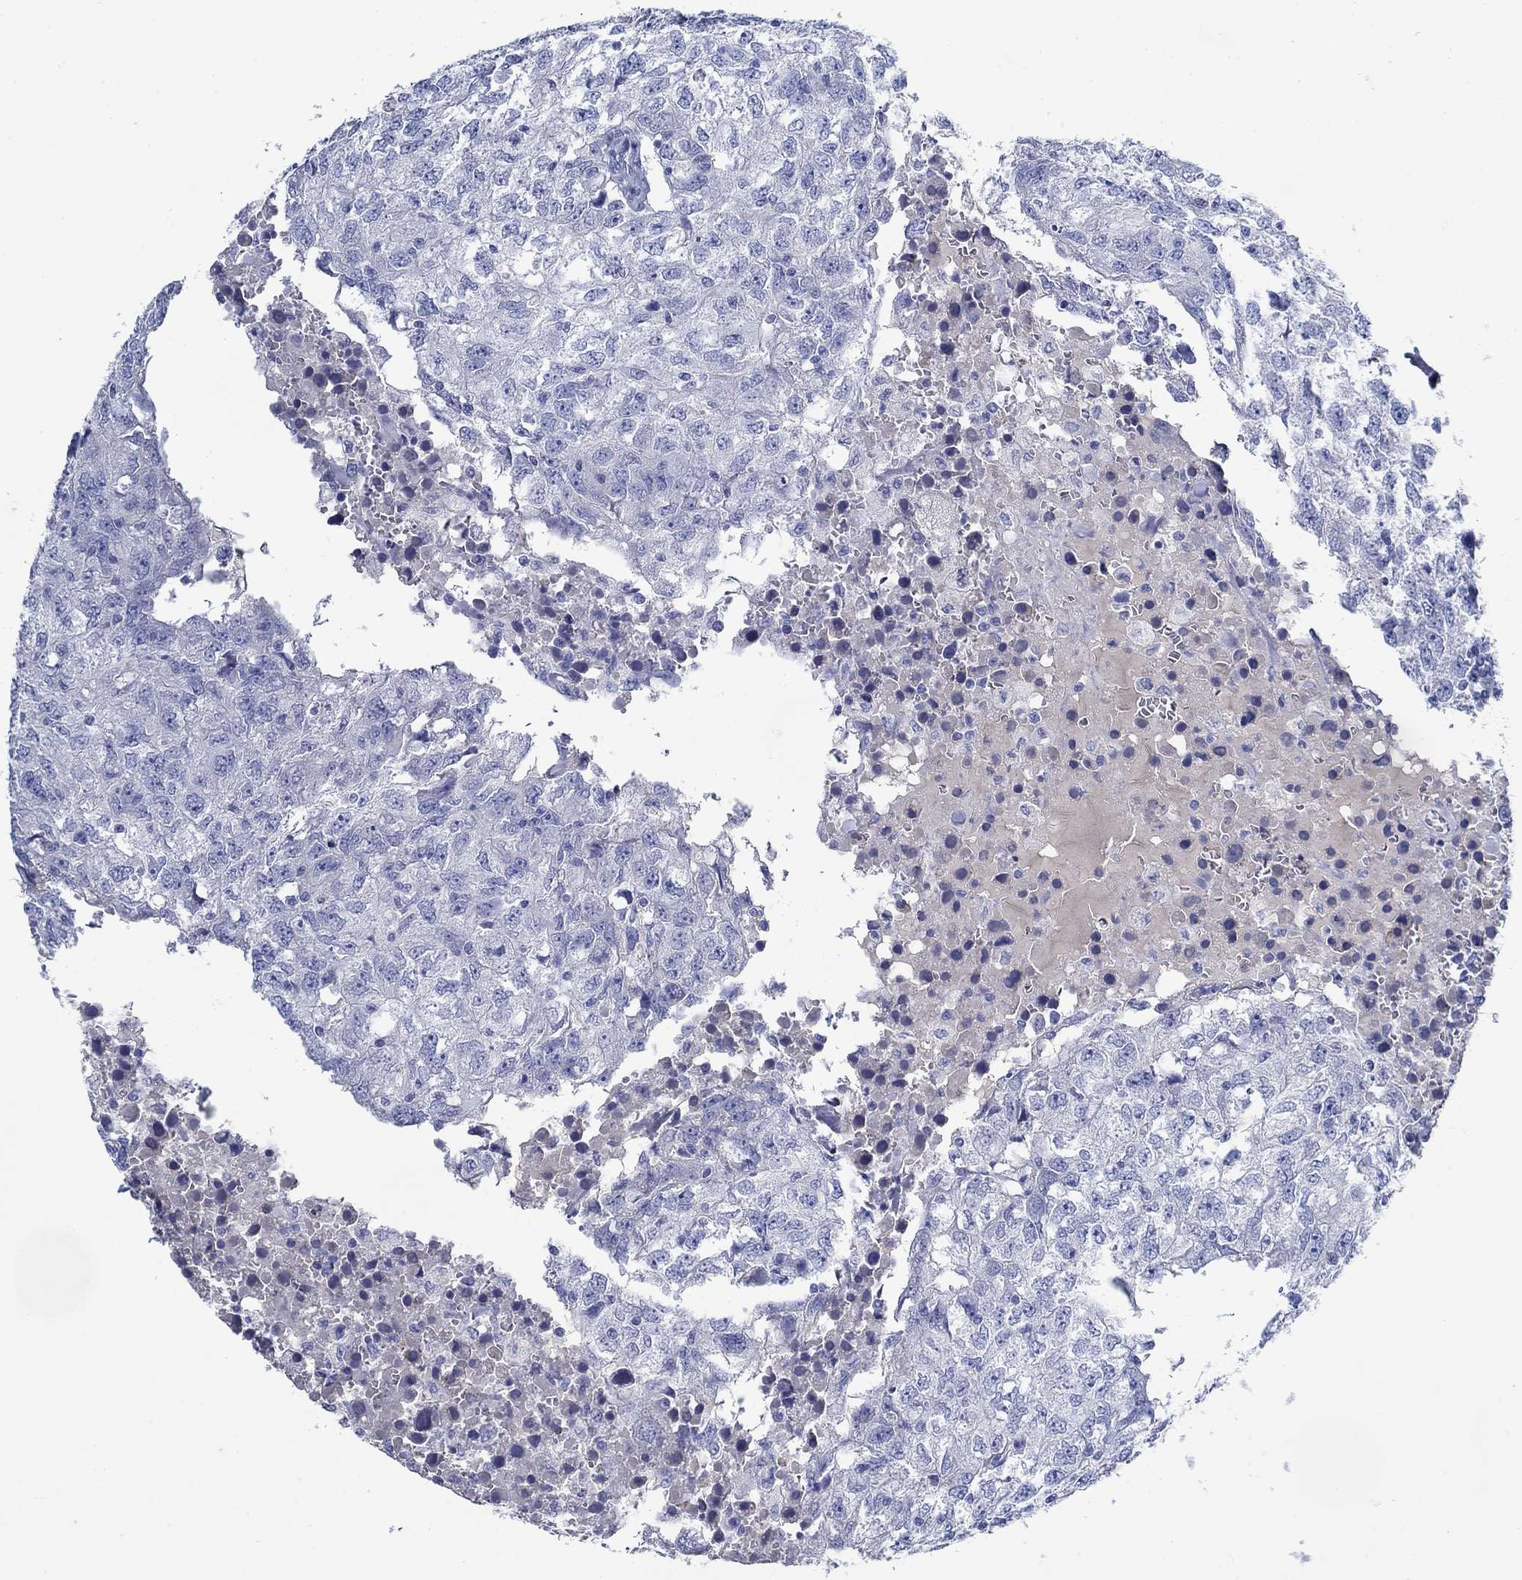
{"staining": {"intensity": "negative", "quantity": "none", "location": "none"}, "tissue": "breast cancer", "cell_type": "Tumor cells", "image_type": "cancer", "snomed": [{"axis": "morphology", "description": "Duct carcinoma"}, {"axis": "topography", "description": "Breast"}], "caption": "This micrograph is of infiltrating ductal carcinoma (breast) stained with immunohistochemistry (IHC) to label a protein in brown with the nuclei are counter-stained blue. There is no expression in tumor cells.", "gene": "TRIM16", "patient": {"sex": "female", "age": 30}}